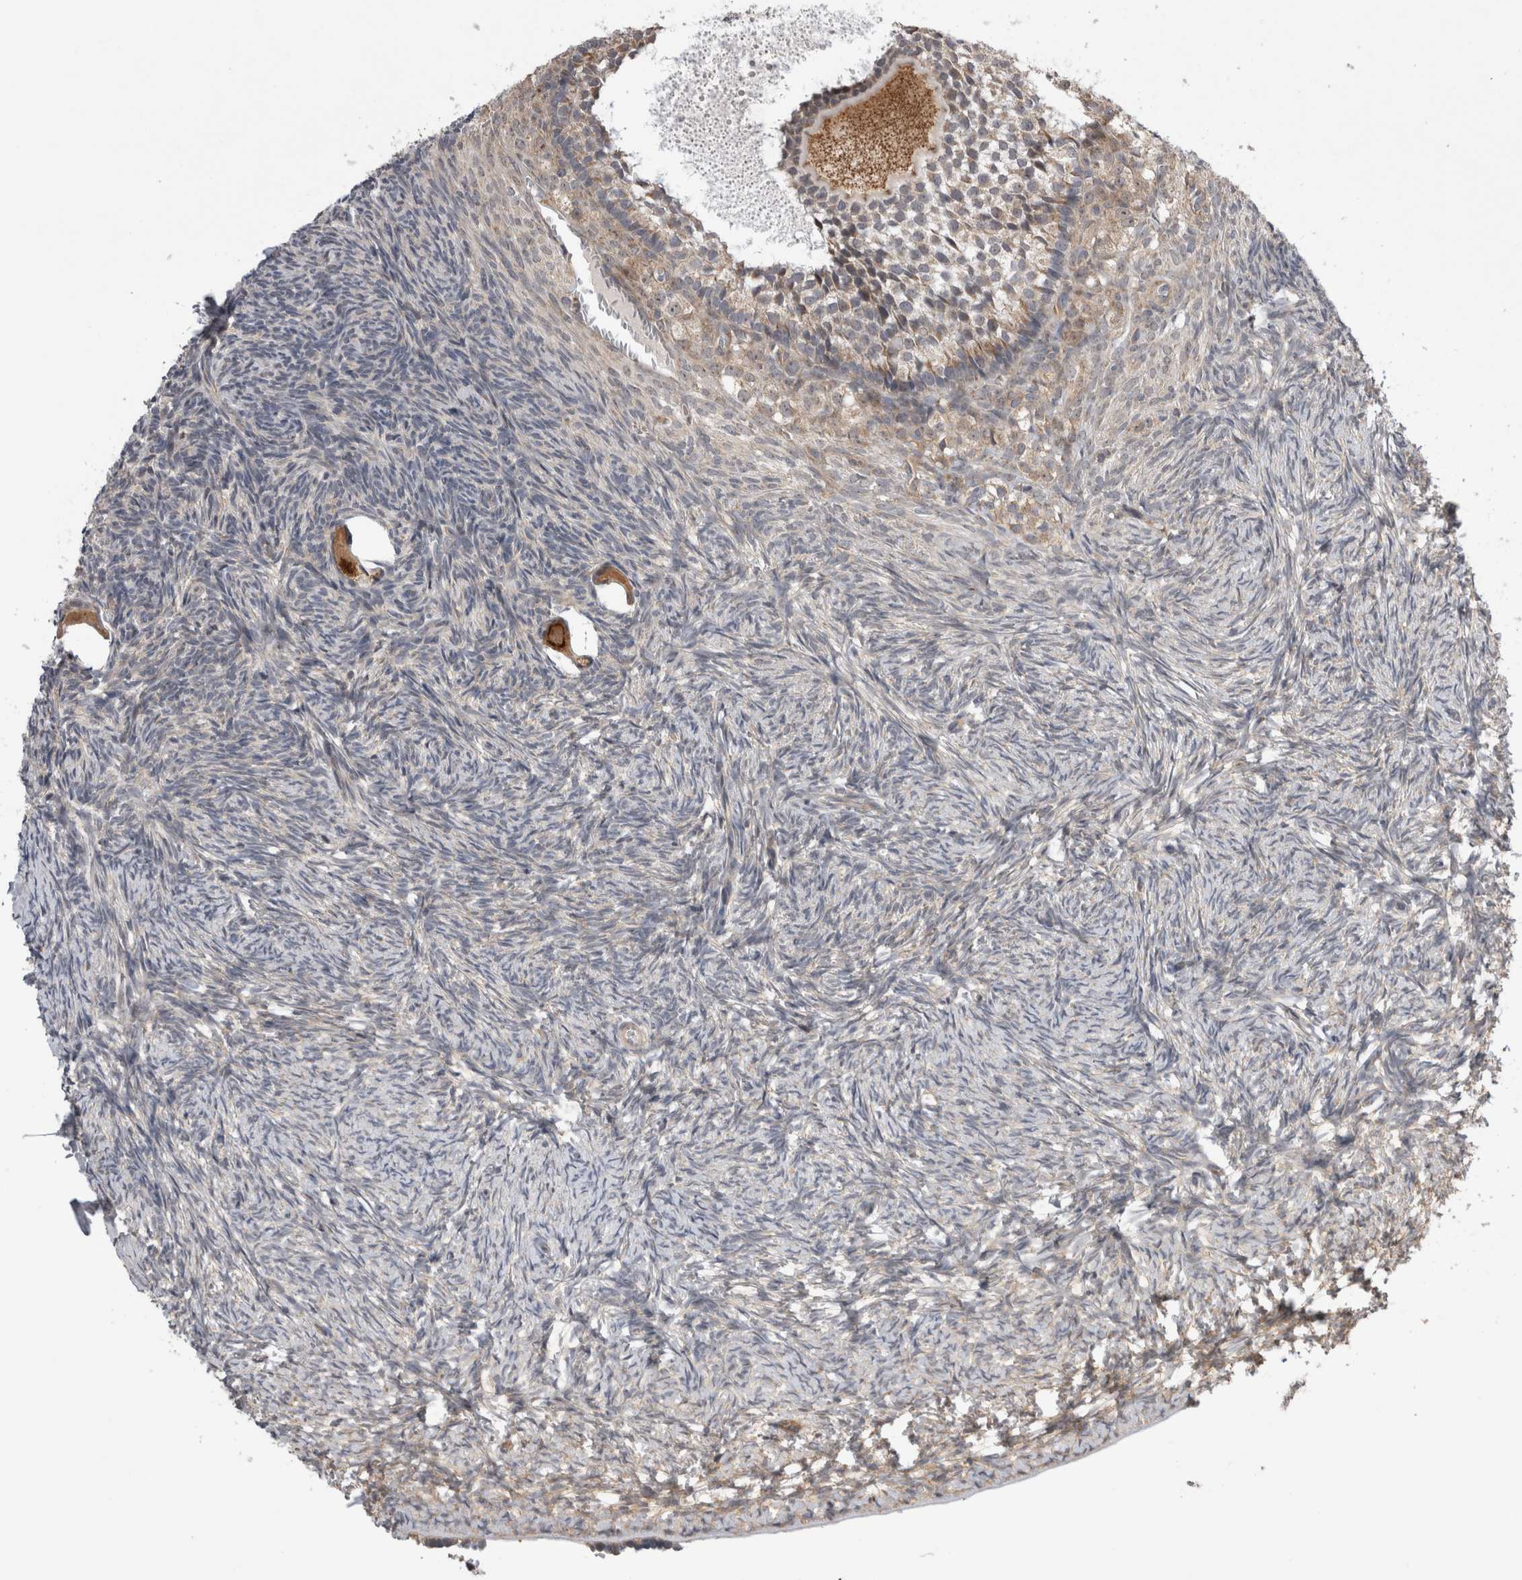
{"staining": {"intensity": "moderate", "quantity": ">75%", "location": "cytoplasmic/membranous"}, "tissue": "ovary", "cell_type": "Follicle cells", "image_type": "normal", "snomed": [{"axis": "morphology", "description": "Normal tissue, NOS"}, {"axis": "topography", "description": "Ovary"}], "caption": "High-power microscopy captured an immunohistochemistry (IHC) photomicrograph of unremarkable ovary, revealing moderate cytoplasmic/membranous staining in approximately >75% of follicle cells. (brown staining indicates protein expression, while blue staining denotes nuclei).", "gene": "ARHGAP29", "patient": {"sex": "female", "age": 34}}